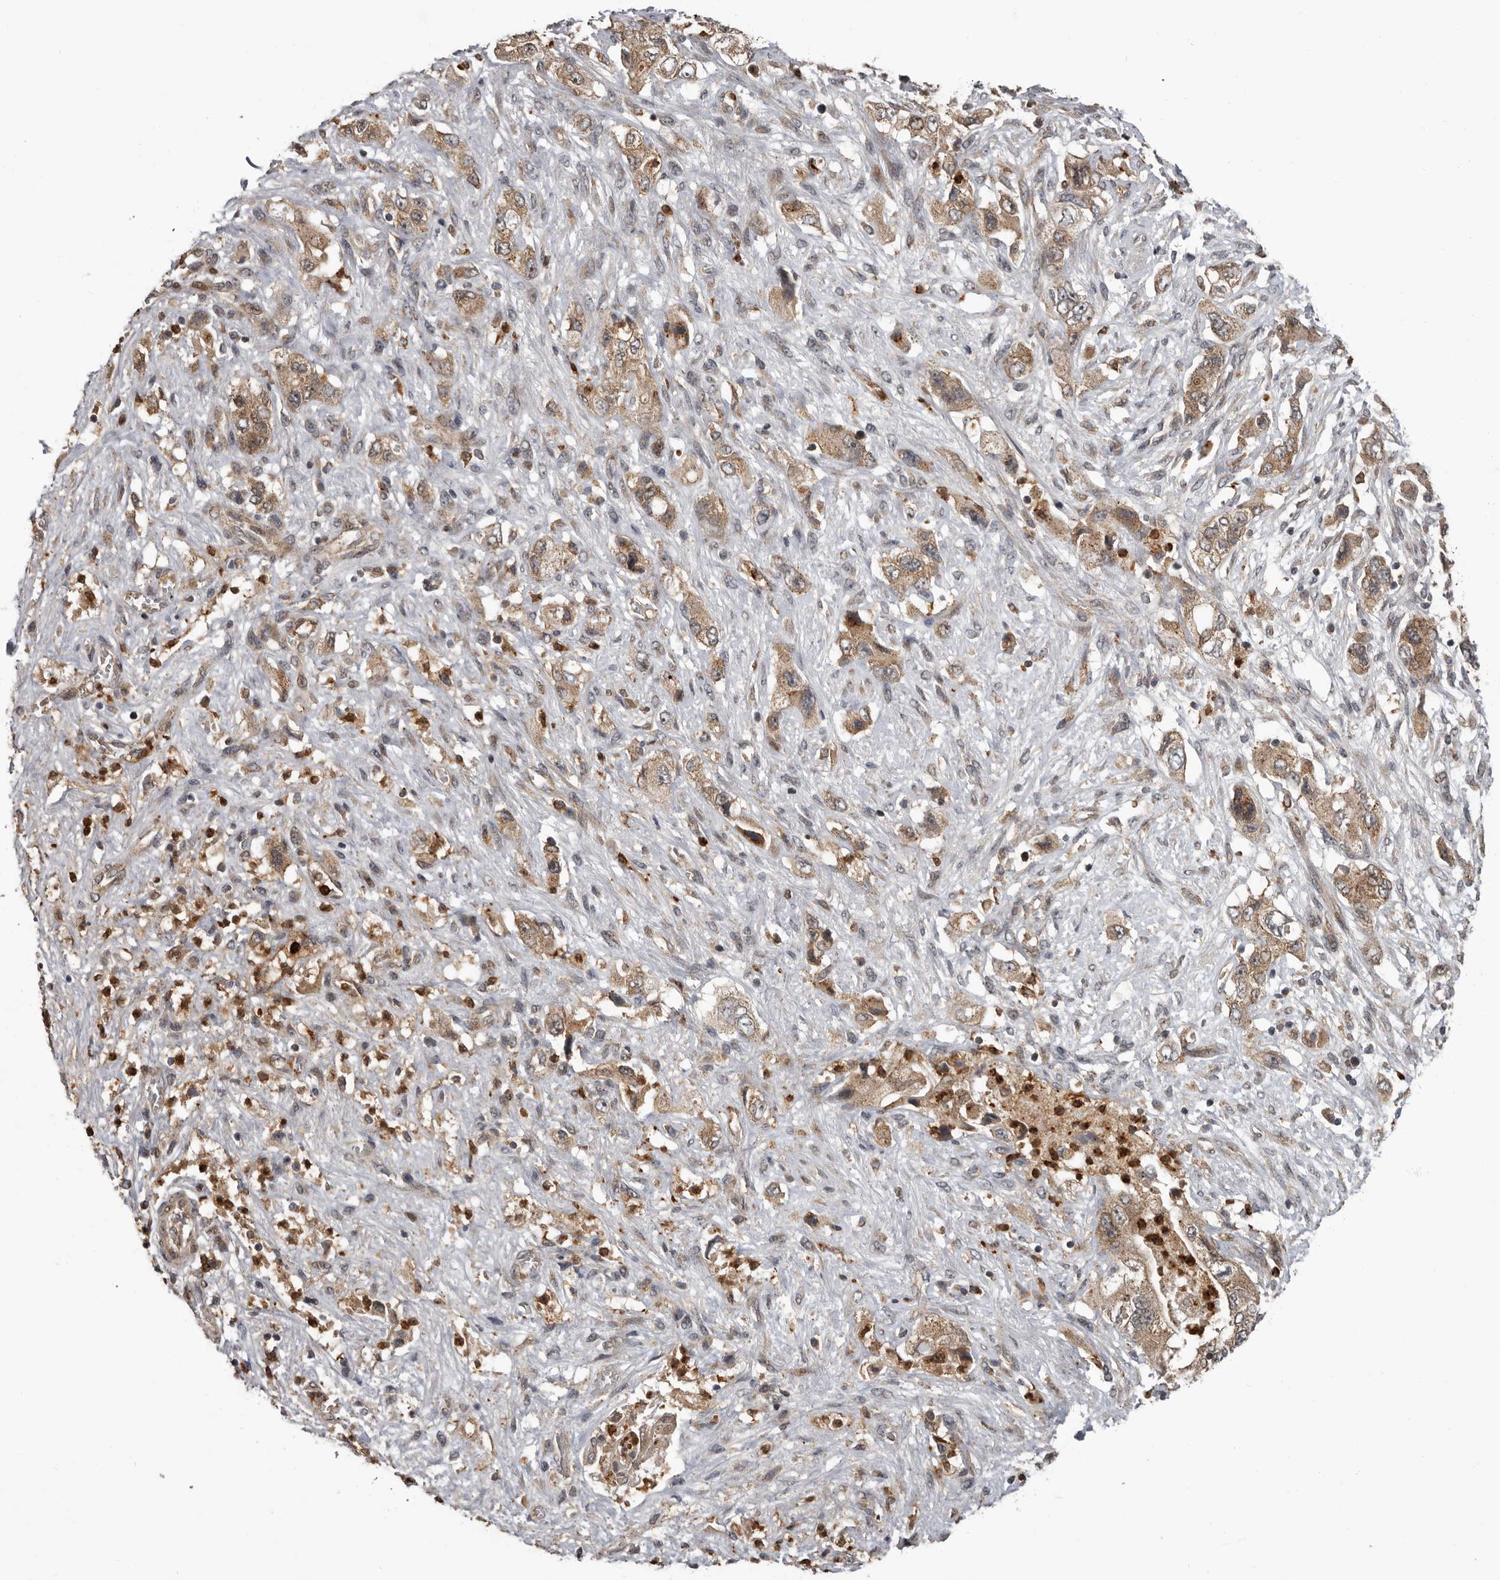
{"staining": {"intensity": "moderate", "quantity": ">75%", "location": "cytoplasmic/membranous"}, "tissue": "pancreatic cancer", "cell_type": "Tumor cells", "image_type": "cancer", "snomed": [{"axis": "morphology", "description": "Adenocarcinoma, NOS"}, {"axis": "topography", "description": "Pancreas"}], "caption": "Pancreatic cancer stained with a protein marker shows moderate staining in tumor cells.", "gene": "FGFR4", "patient": {"sex": "female", "age": 73}}